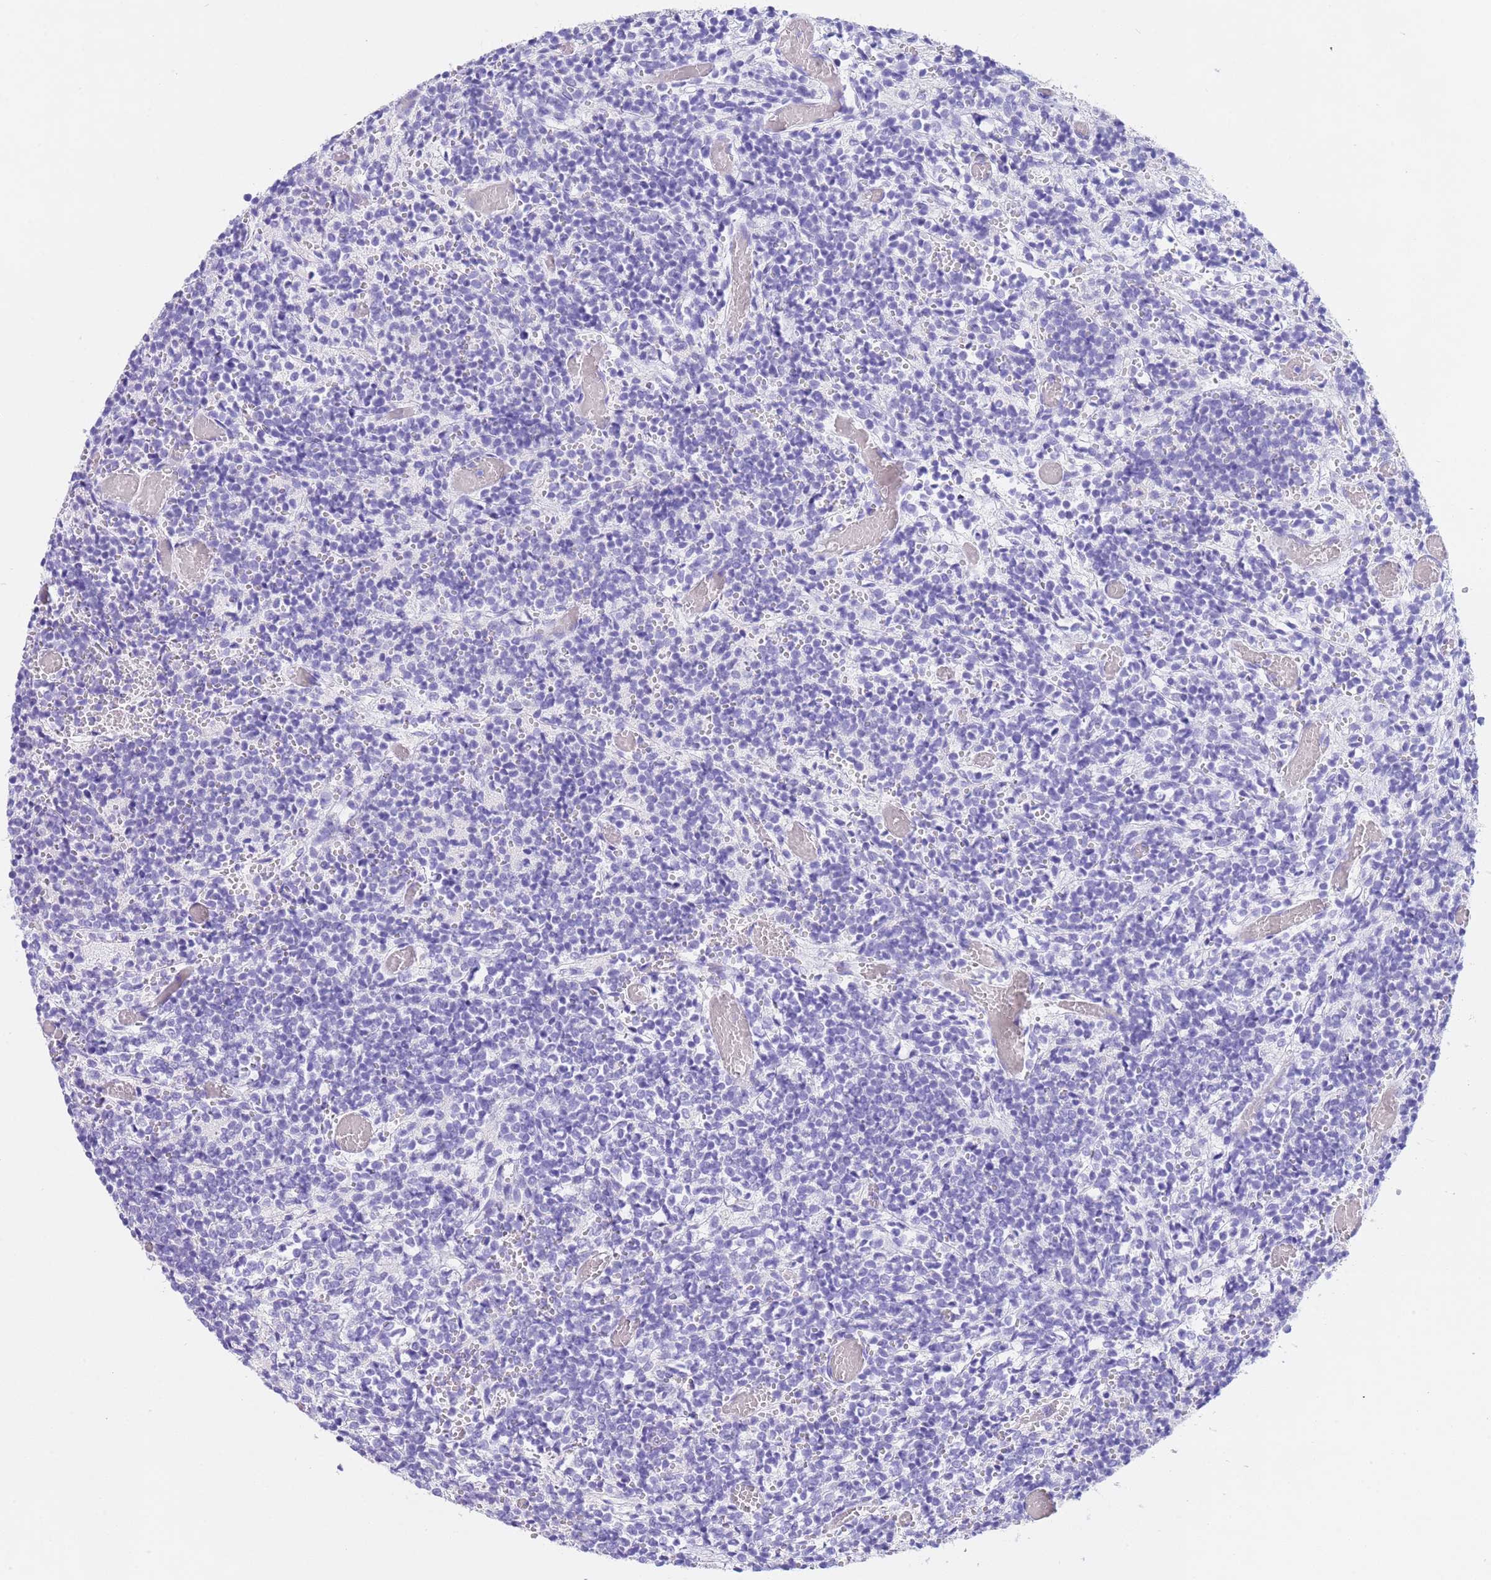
{"staining": {"intensity": "negative", "quantity": "none", "location": "none"}, "tissue": "glioma", "cell_type": "Tumor cells", "image_type": "cancer", "snomed": [{"axis": "morphology", "description": "Glioma, malignant, Low grade"}, {"axis": "topography", "description": "Brain"}], "caption": "DAB (3,3'-diaminobenzidine) immunohistochemical staining of glioma demonstrates no significant positivity in tumor cells. (IHC, brightfield microscopy, high magnification).", "gene": "CPB1", "patient": {"sex": "female", "age": 1}}